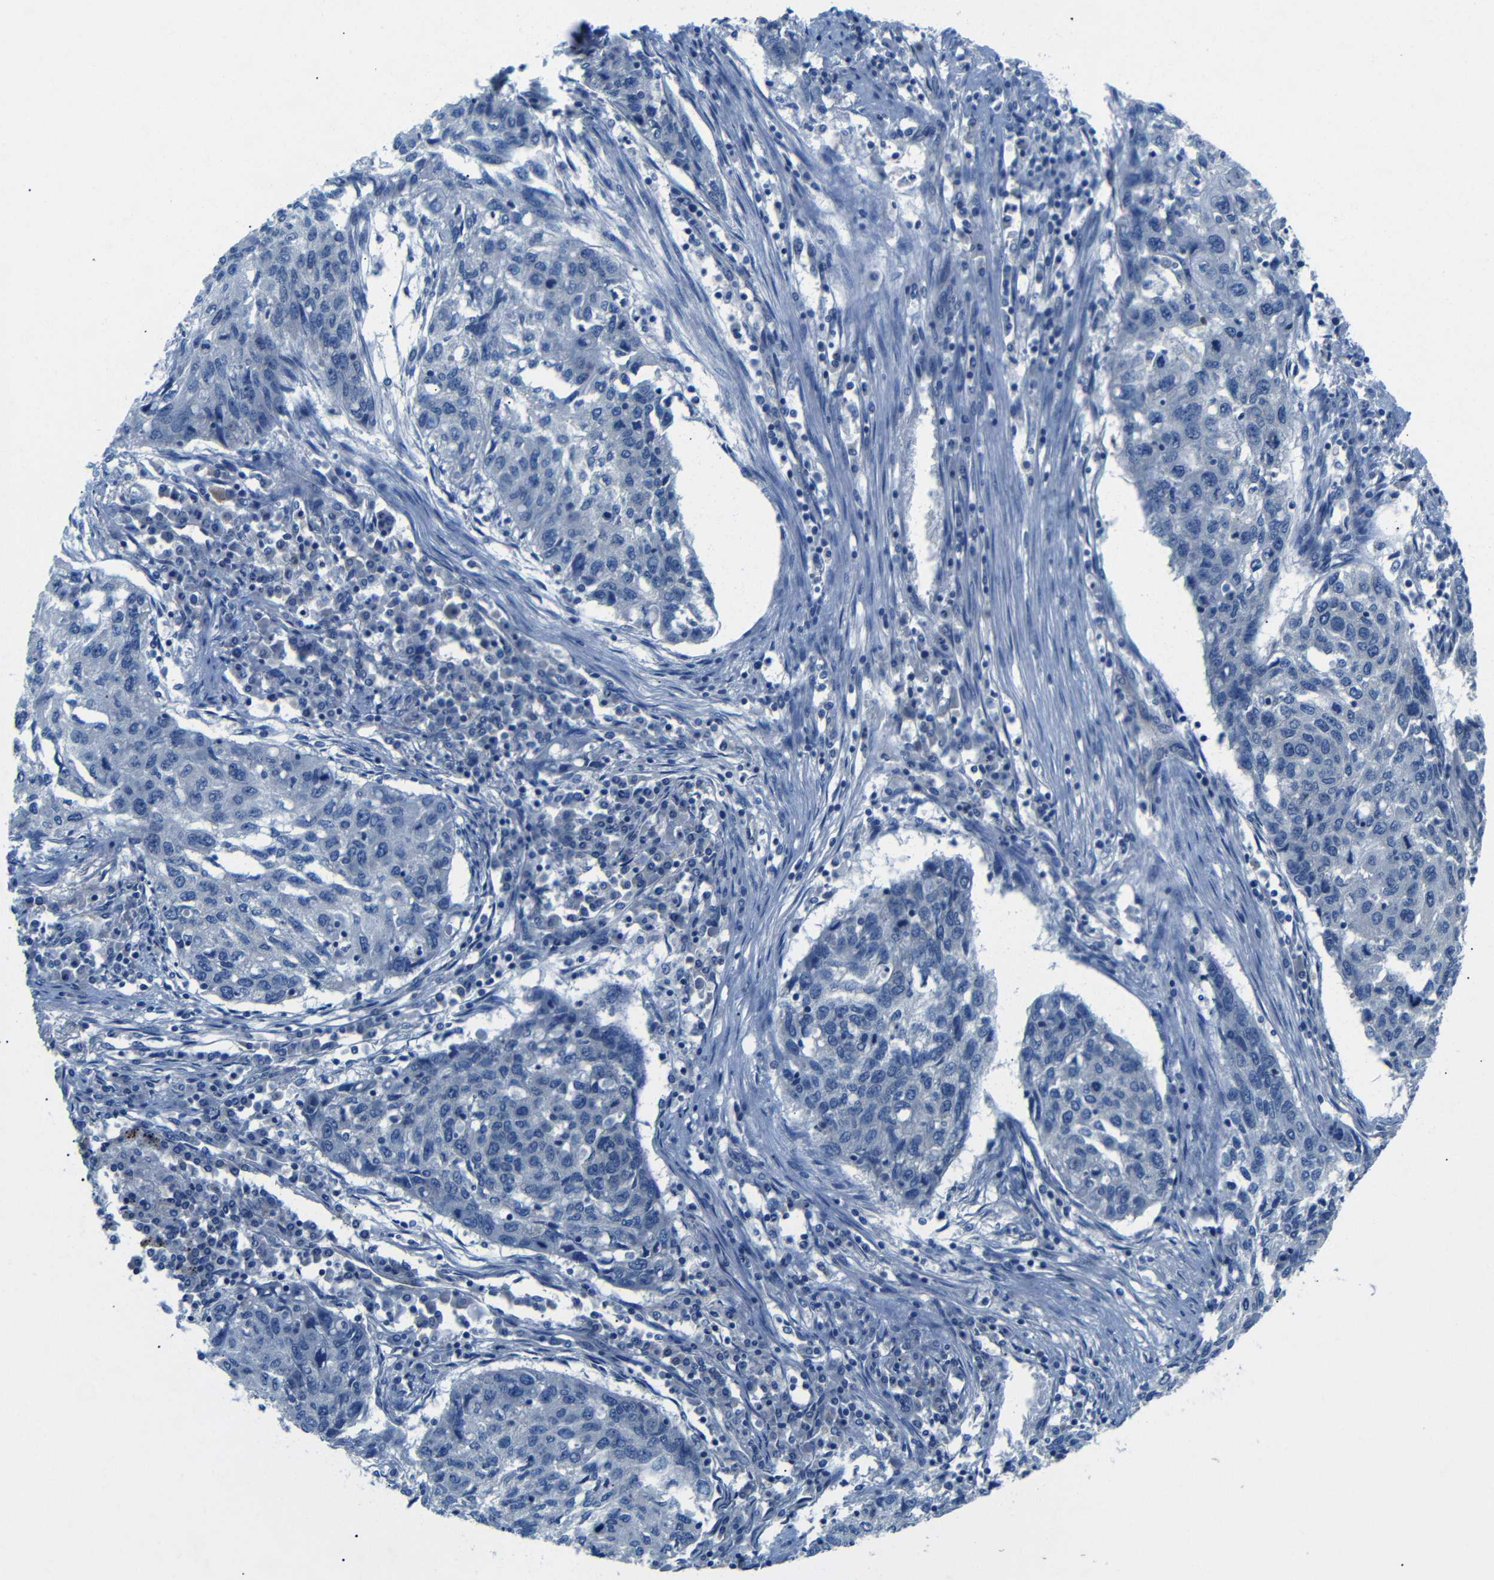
{"staining": {"intensity": "negative", "quantity": "none", "location": "none"}, "tissue": "lung cancer", "cell_type": "Tumor cells", "image_type": "cancer", "snomed": [{"axis": "morphology", "description": "Squamous cell carcinoma, NOS"}, {"axis": "topography", "description": "Lung"}], "caption": "There is no significant expression in tumor cells of lung cancer (squamous cell carcinoma).", "gene": "DCP1A", "patient": {"sex": "female", "age": 63}}